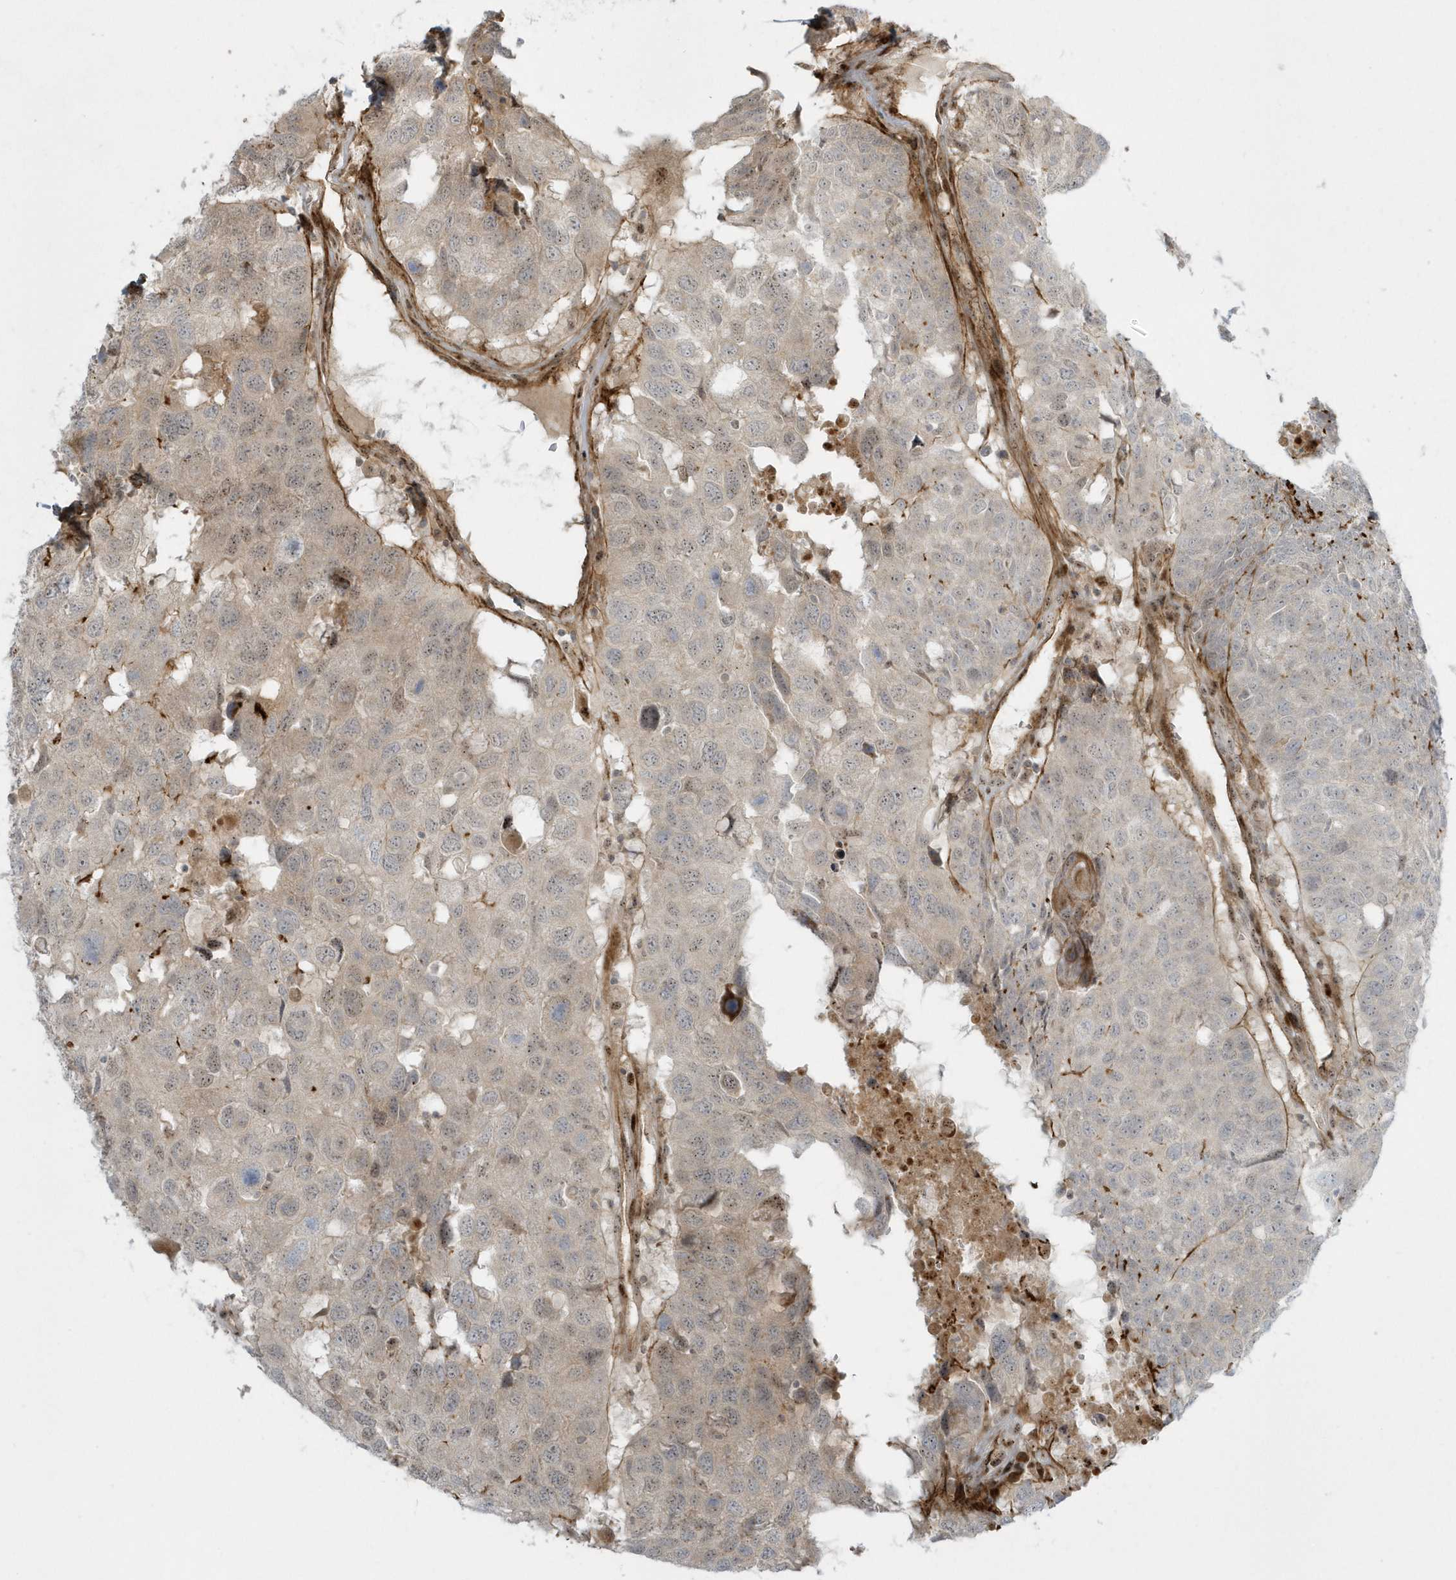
{"staining": {"intensity": "weak", "quantity": "<25%", "location": "cytoplasmic/membranous,nuclear"}, "tissue": "head and neck cancer", "cell_type": "Tumor cells", "image_type": "cancer", "snomed": [{"axis": "morphology", "description": "Squamous cell carcinoma, NOS"}, {"axis": "topography", "description": "Head-Neck"}], "caption": "Micrograph shows no significant protein staining in tumor cells of head and neck cancer (squamous cell carcinoma).", "gene": "MASP2", "patient": {"sex": "male", "age": 66}}